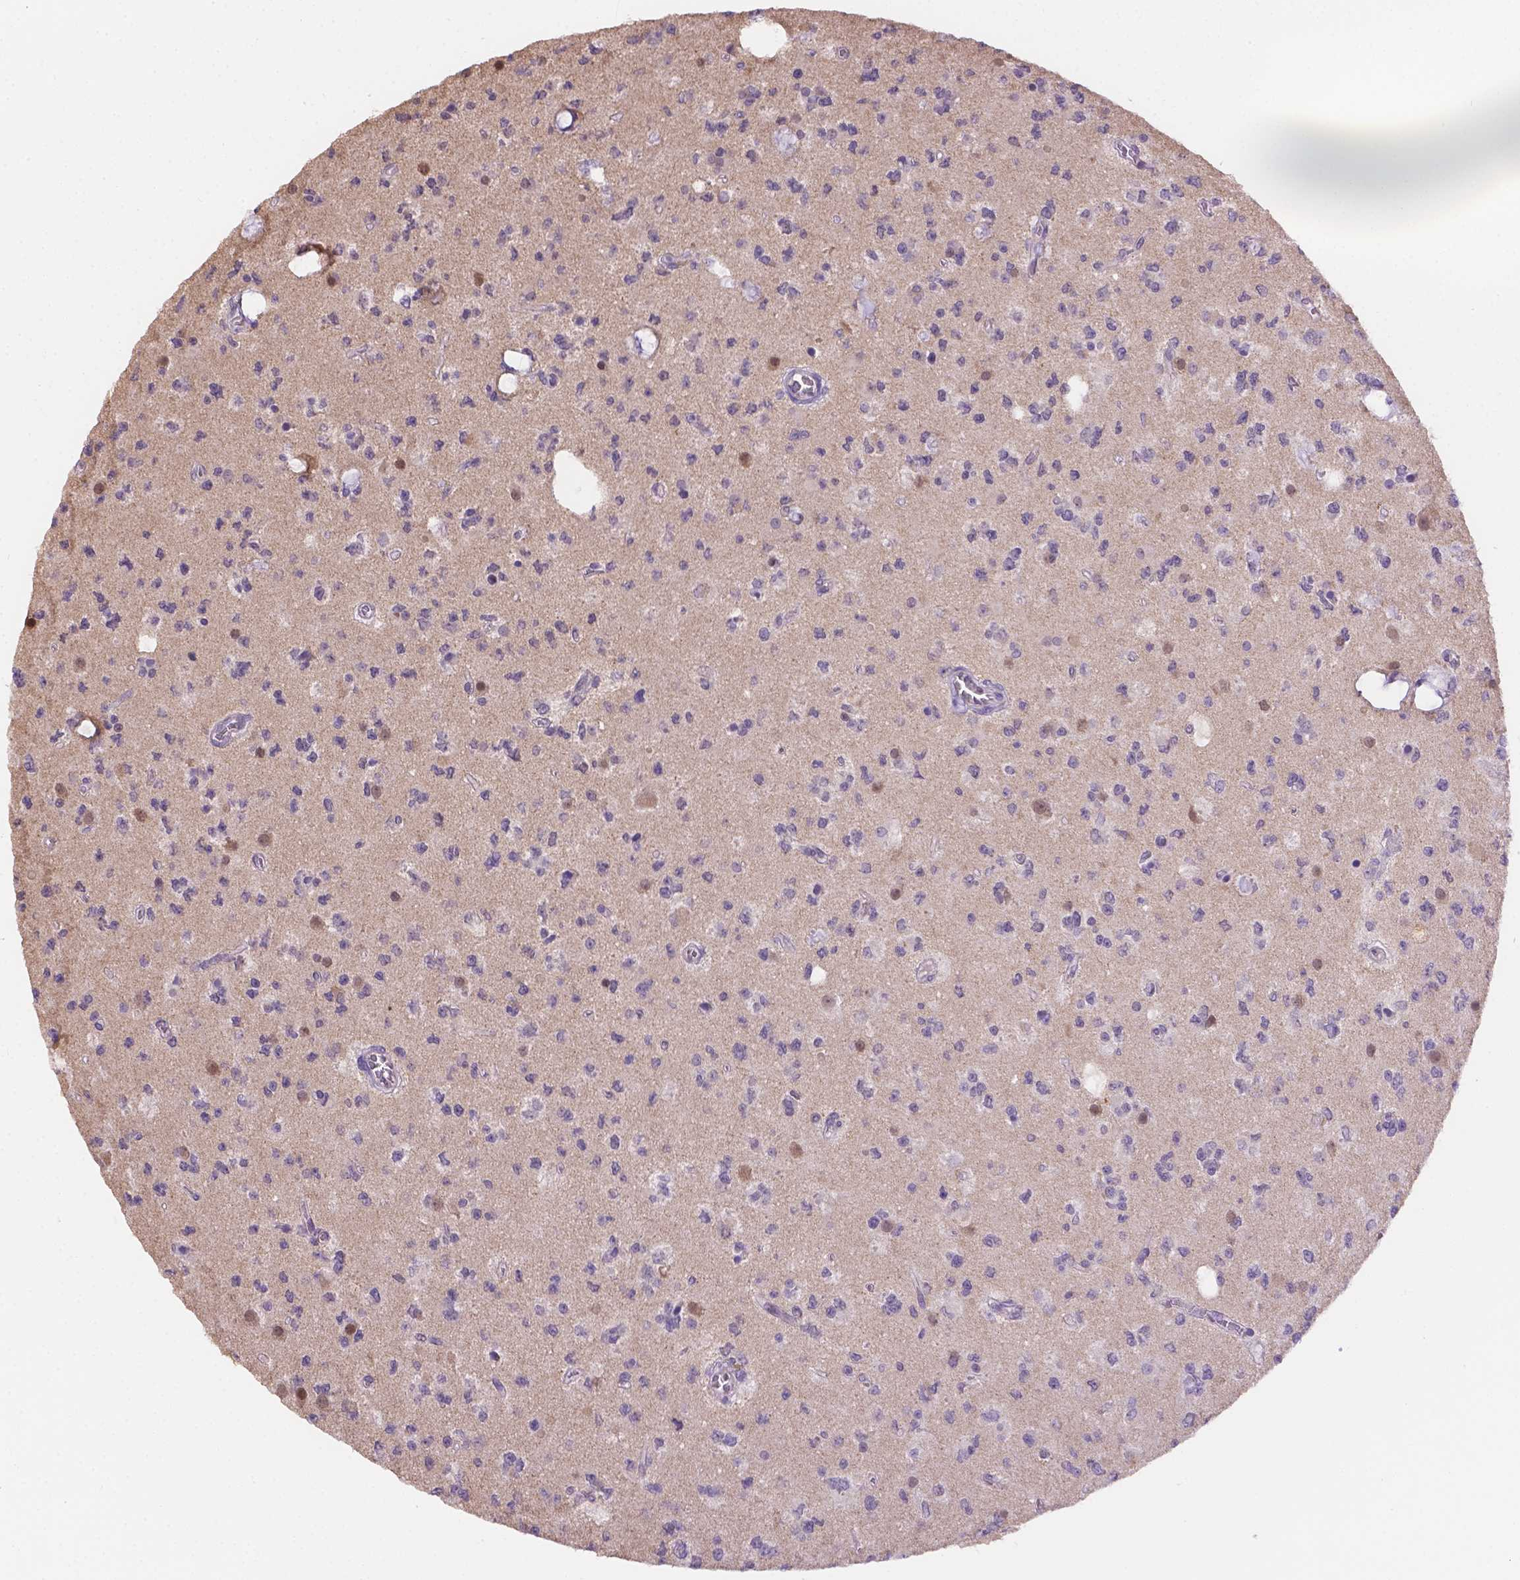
{"staining": {"intensity": "negative", "quantity": "none", "location": "none"}, "tissue": "glioma", "cell_type": "Tumor cells", "image_type": "cancer", "snomed": [{"axis": "morphology", "description": "Glioma, malignant, Low grade"}, {"axis": "topography", "description": "Brain"}], "caption": "IHC of malignant low-grade glioma shows no expression in tumor cells.", "gene": "NXPE2", "patient": {"sex": "female", "age": 45}}